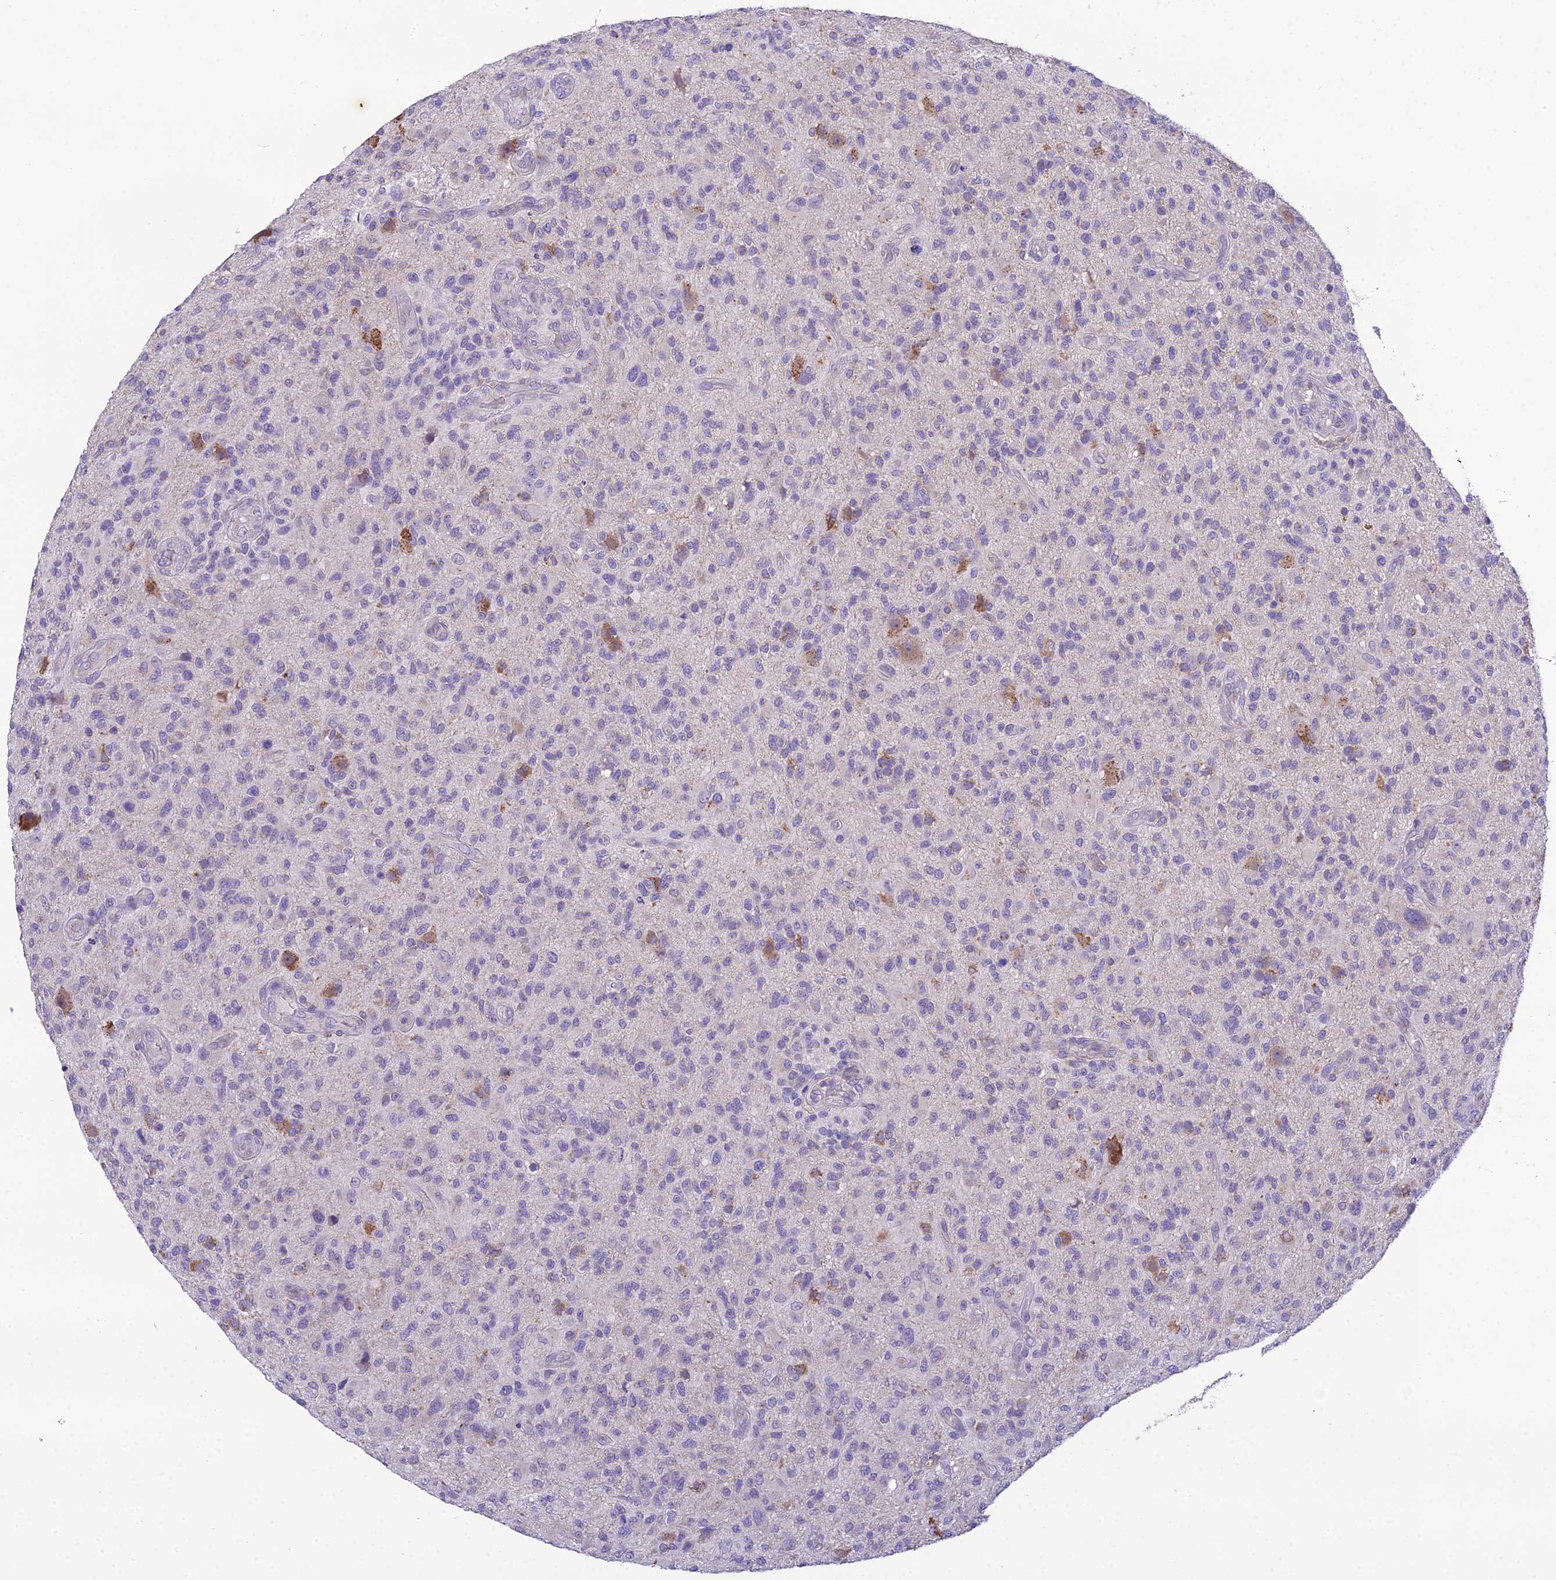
{"staining": {"intensity": "negative", "quantity": "none", "location": "none"}, "tissue": "glioma", "cell_type": "Tumor cells", "image_type": "cancer", "snomed": [{"axis": "morphology", "description": "Glioma, malignant, High grade"}, {"axis": "topography", "description": "Brain"}], "caption": "Immunohistochemistry image of neoplastic tissue: human high-grade glioma (malignant) stained with DAB (3,3'-diaminobenzidine) reveals no significant protein positivity in tumor cells.", "gene": "MIIP", "patient": {"sex": "male", "age": 47}}